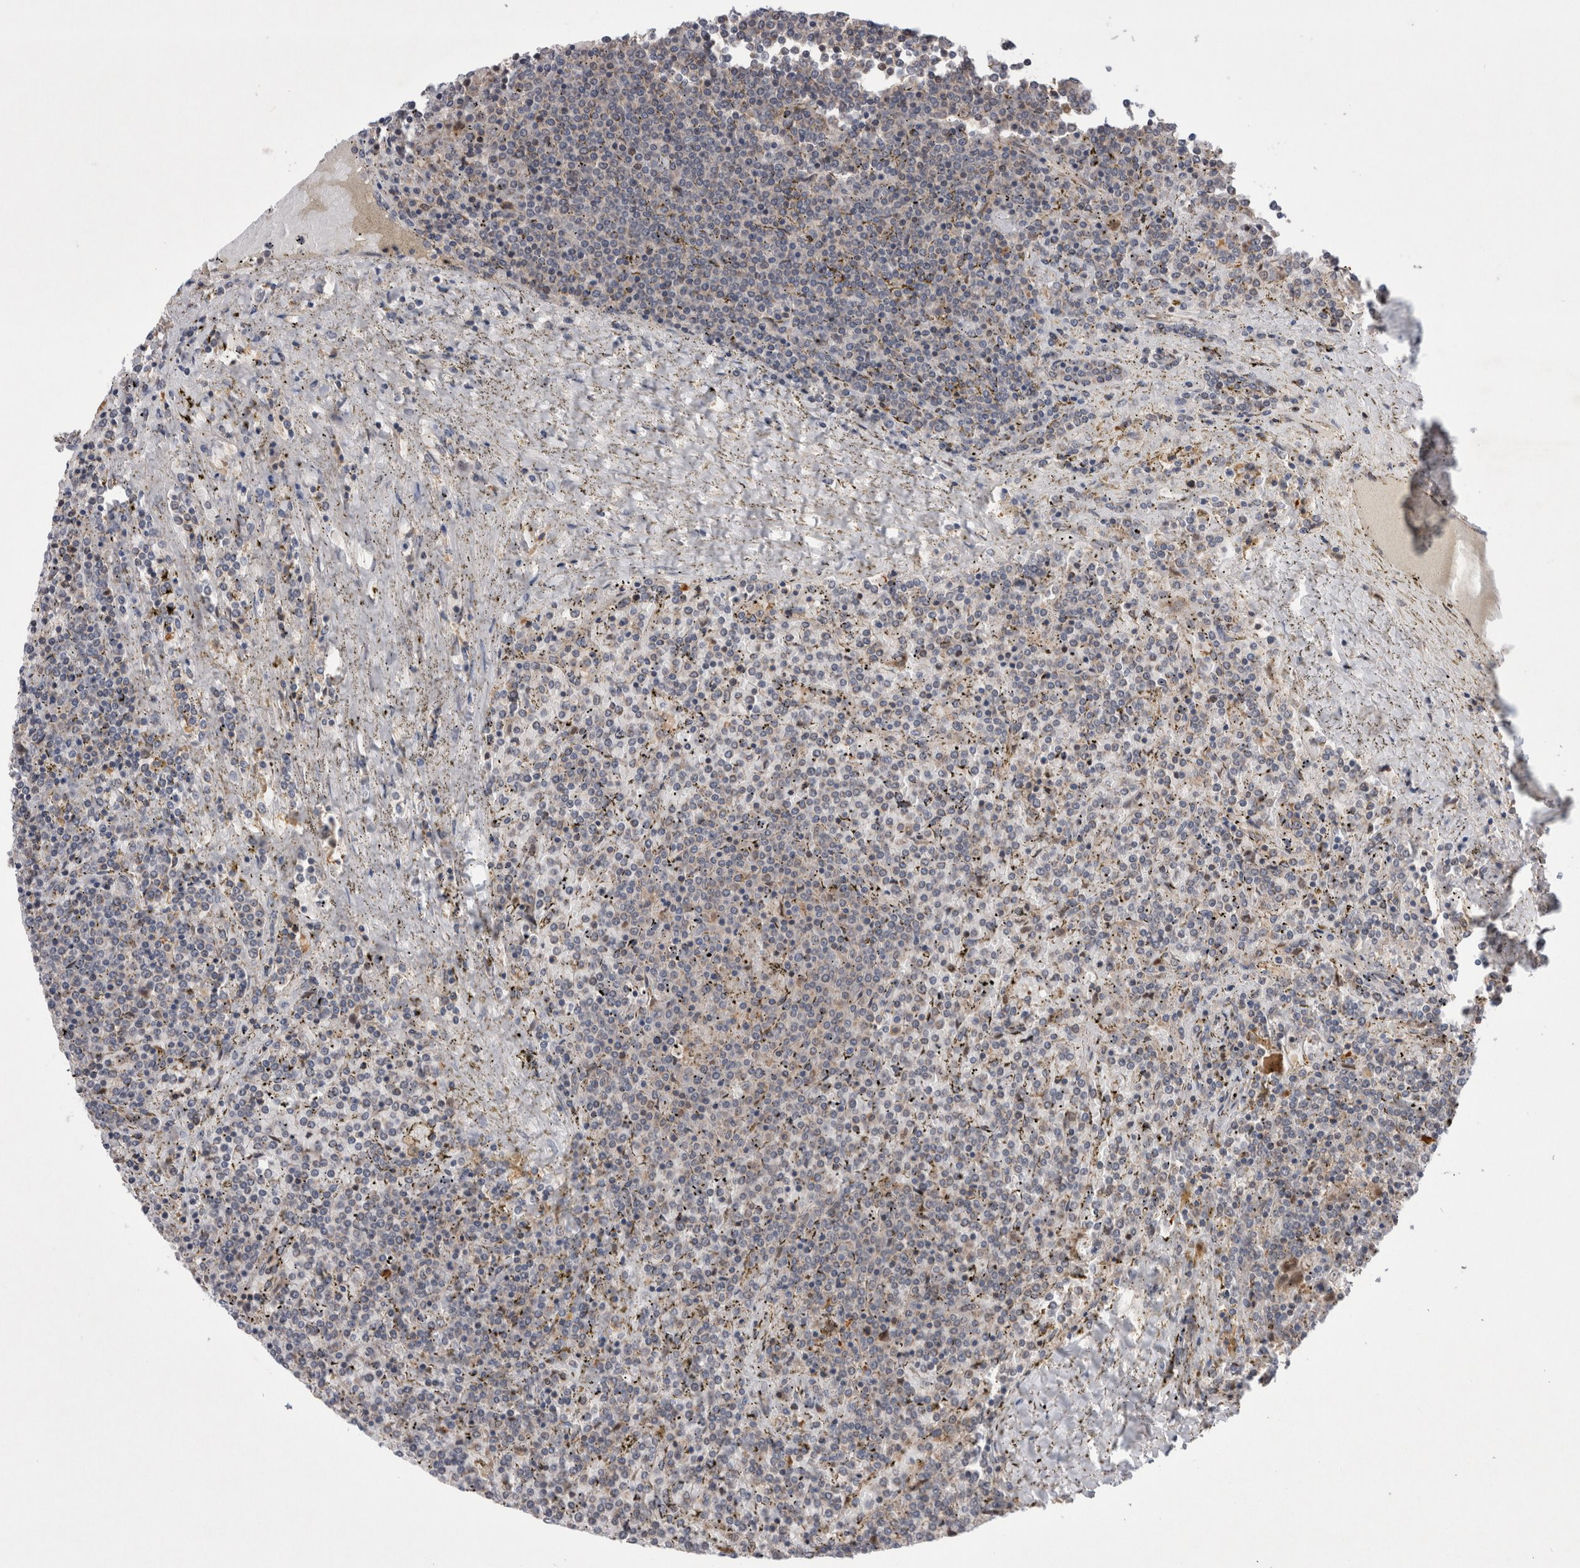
{"staining": {"intensity": "negative", "quantity": "none", "location": "none"}, "tissue": "lymphoma", "cell_type": "Tumor cells", "image_type": "cancer", "snomed": [{"axis": "morphology", "description": "Malignant lymphoma, non-Hodgkin's type, Low grade"}, {"axis": "topography", "description": "Spleen"}], "caption": "A histopathology image of human low-grade malignant lymphoma, non-Hodgkin's type is negative for staining in tumor cells. The staining was performed using DAB (3,3'-diaminobenzidine) to visualize the protein expression in brown, while the nuclei were stained in blue with hematoxylin (Magnification: 20x).", "gene": "MRPL37", "patient": {"sex": "female", "age": 19}}